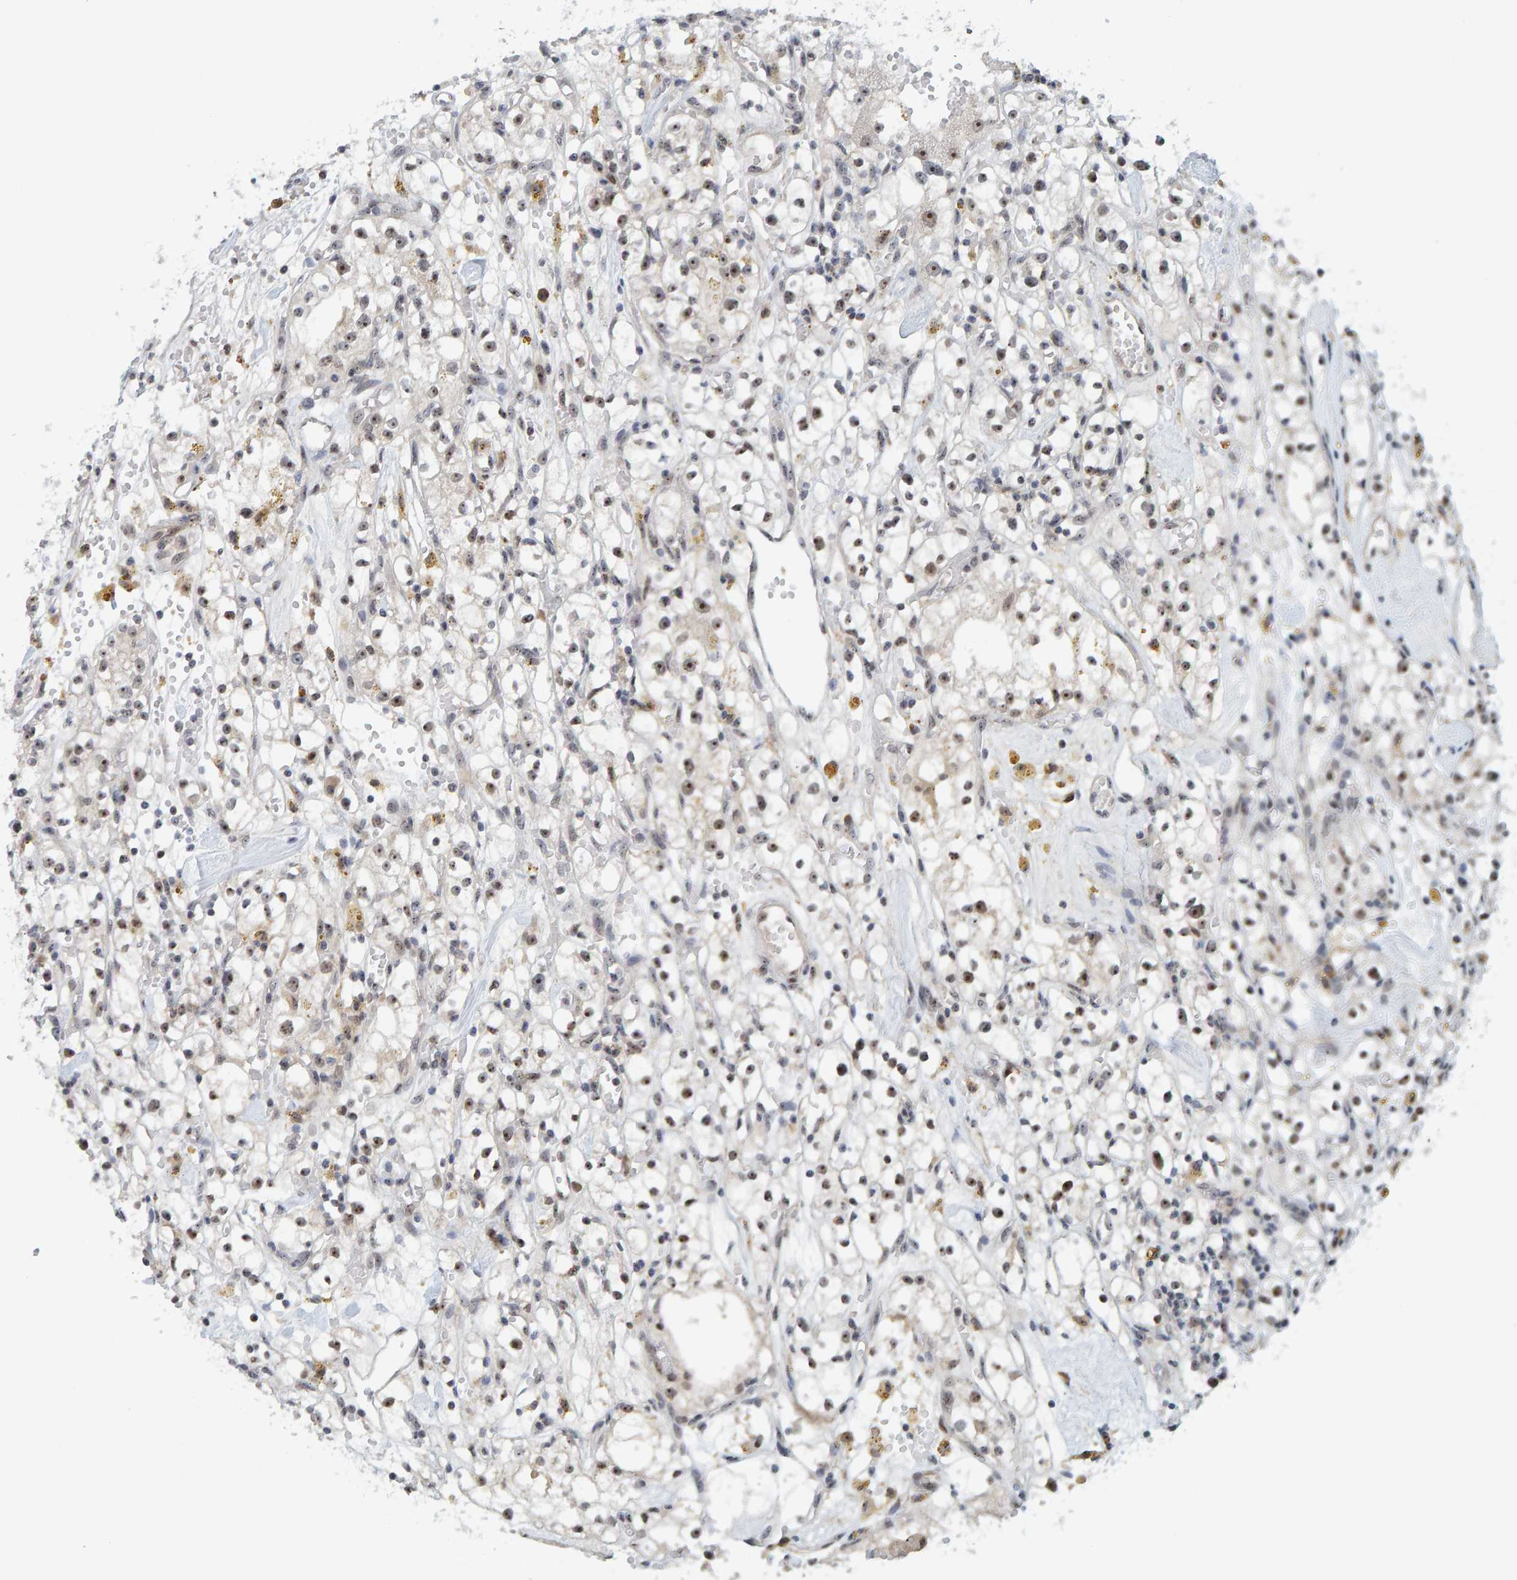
{"staining": {"intensity": "moderate", "quantity": ">75%", "location": "nuclear"}, "tissue": "renal cancer", "cell_type": "Tumor cells", "image_type": "cancer", "snomed": [{"axis": "morphology", "description": "Adenocarcinoma, NOS"}, {"axis": "topography", "description": "Kidney"}], "caption": "Adenocarcinoma (renal) stained with a protein marker exhibits moderate staining in tumor cells.", "gene": "POLR1E", "patient": {"sex": "male", "age": 56}}